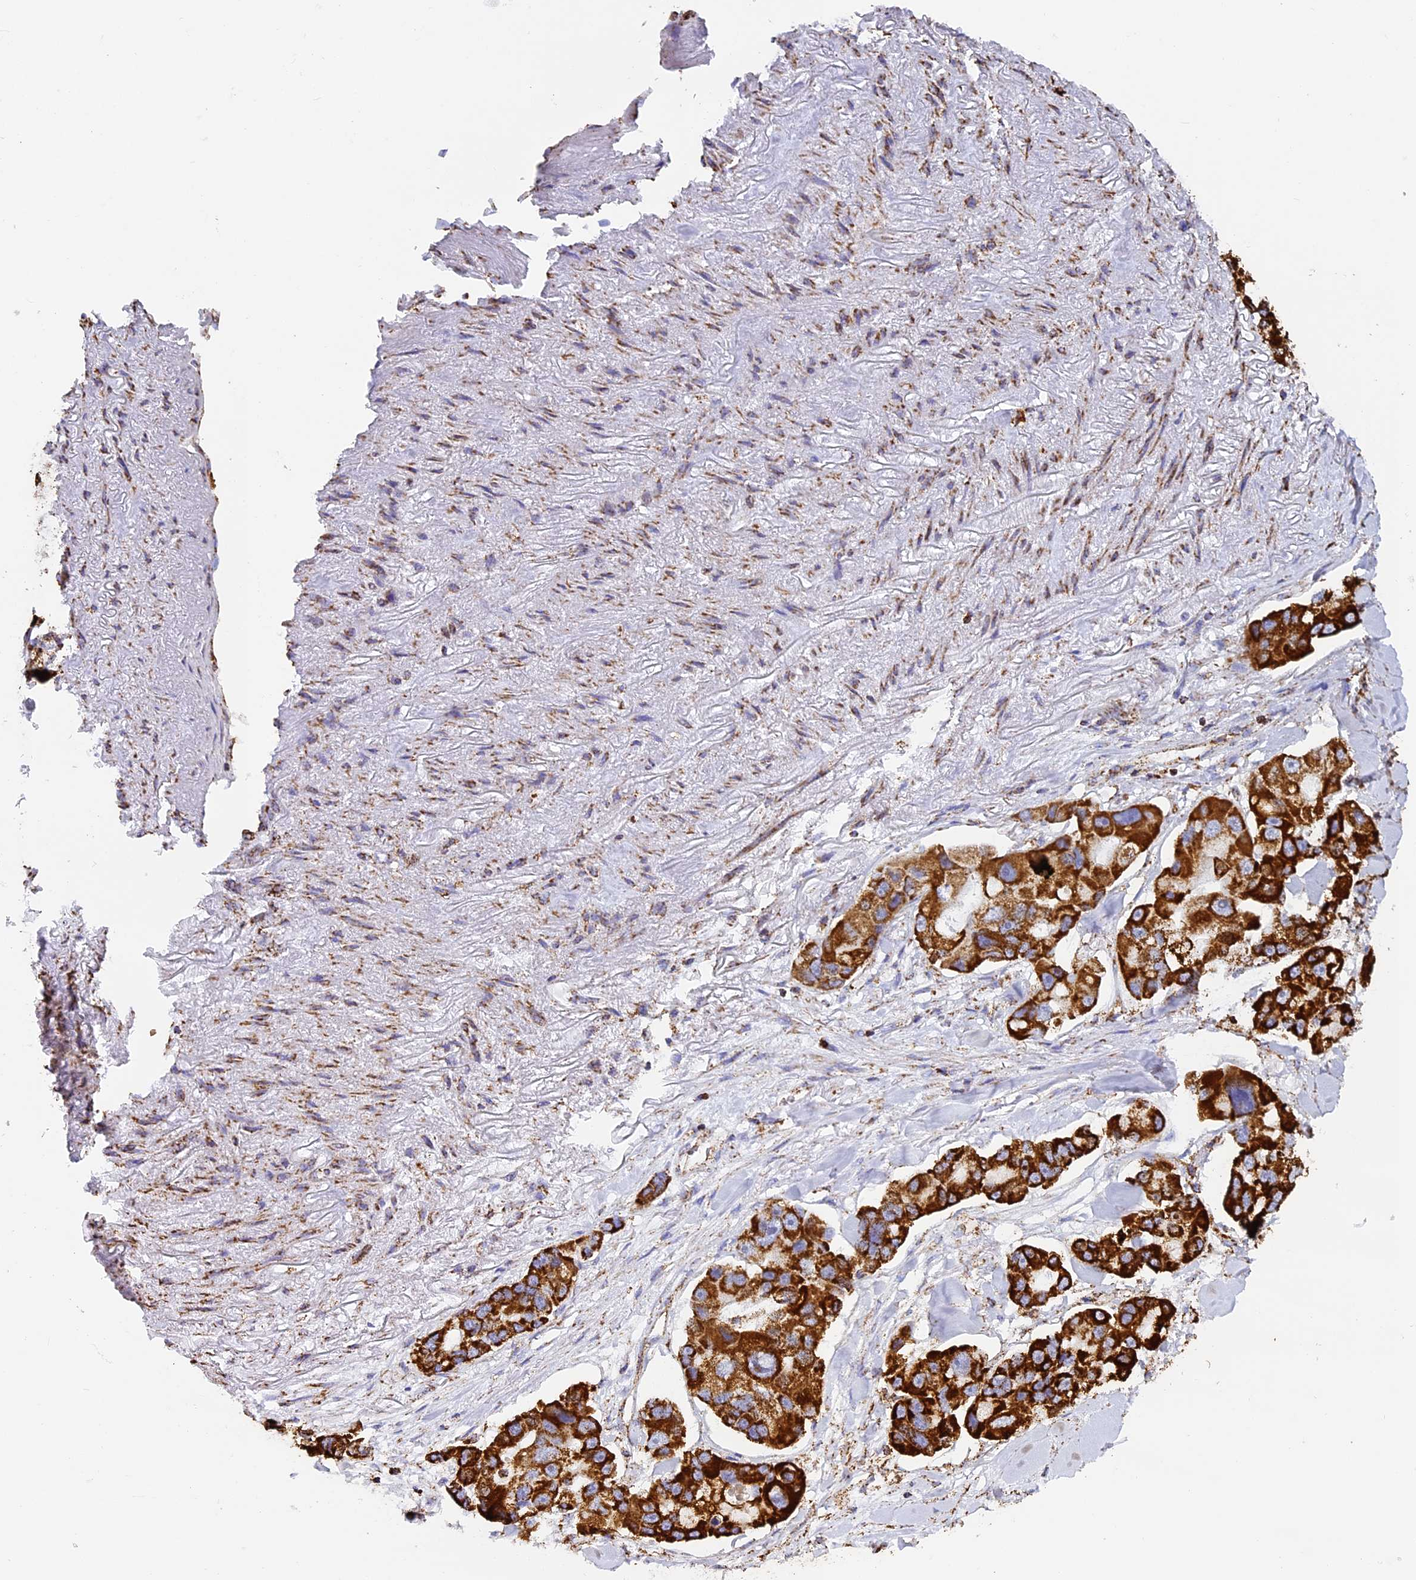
{"staining": {"intensity": "strong", "quantity": ">75%", "location": "cytoplasmic/membranous"}, "tissue": "lung cancer", "cell_type": "Tumor cells", "image_type": "cancer", "snomed": [{"axis": "morphology", "description": "Adenocarcinoma, NOS"}, {"axis": "topography", "description": "Lung"}], "caption": "An image of human lung cancer (adenocarcinoma) stained for a protein displays strong cytoplasmic/membranous brown staining in tumor cells.", "gene": "STK17A", "patient": {"sex": "female", "age": 54}}